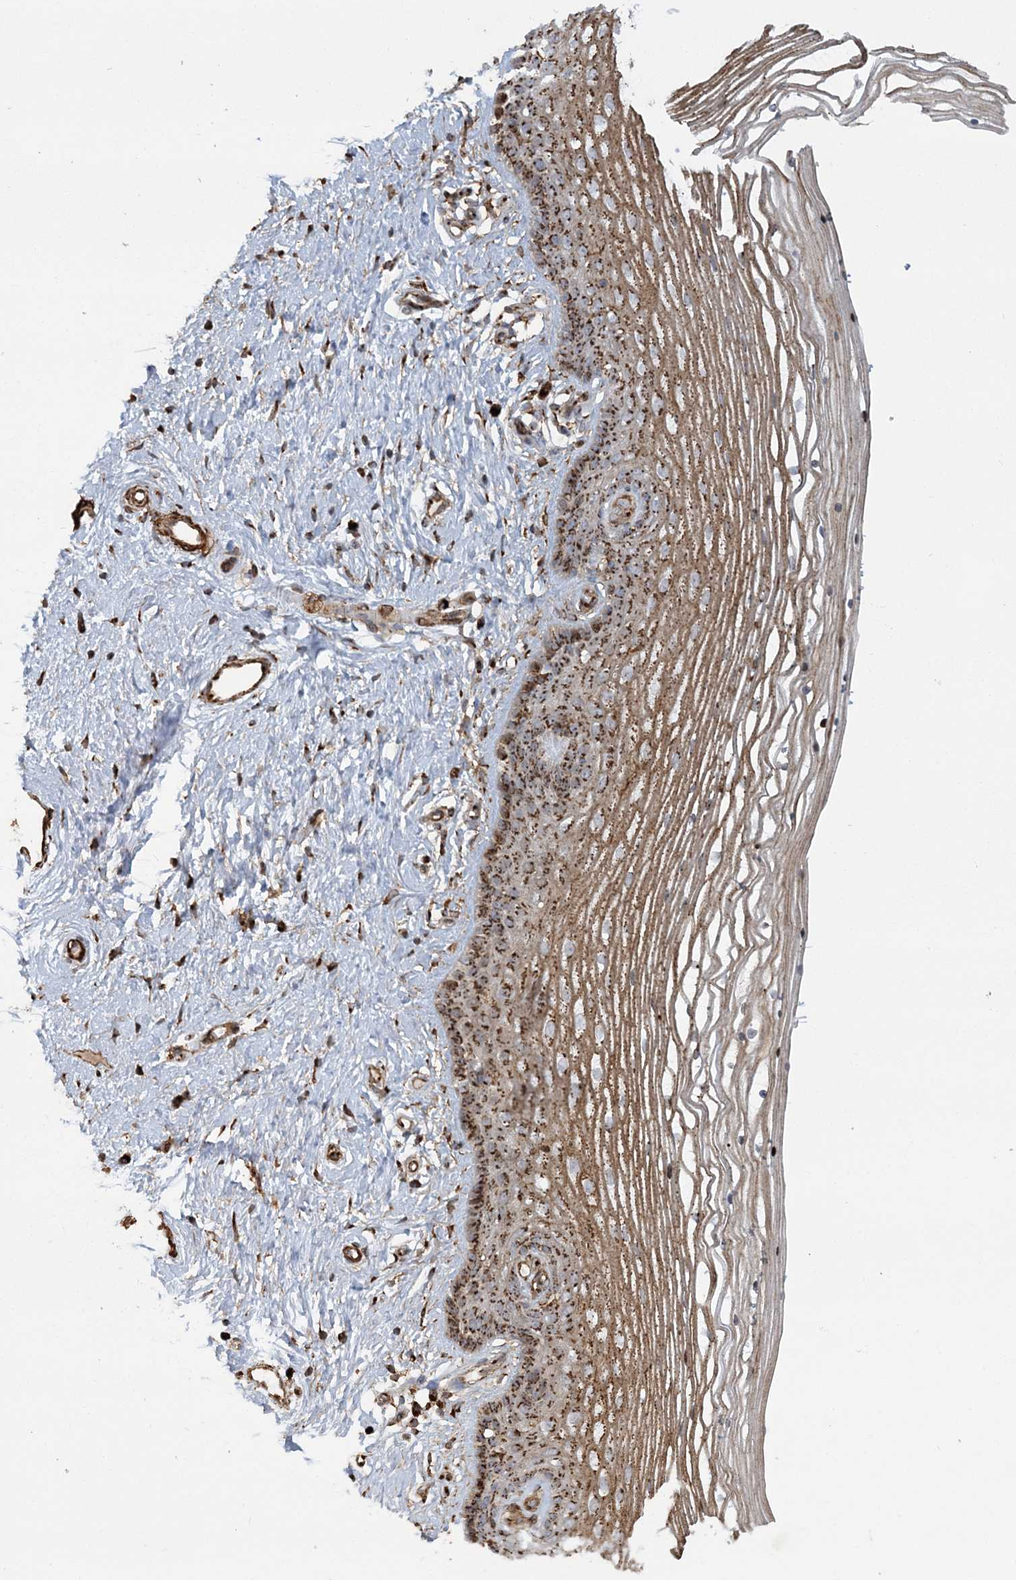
{"staining": {"intensity": "moderate", "quantity": ">75%", "location": "cytoplasmic/membranous"}, "tissue": "vagina", "cell_type": "Squamous epithelial cells", "image_type": "normal", "snomed": [{"axis": "morphology", "description": "Normal tissue, NOS"}, {"axis": "topography", "description": "Vagina"}], "caption": "IHC (DAB (3,3'-diaminobenzidine)) staining of benign human vagina exhibits moderate cytoplasmic/membranous protein staining in approximately >75% of squamous epithelial cells.", "gene": "TRAF3IP2", "patient": {"sex": "female", "age": 46}}